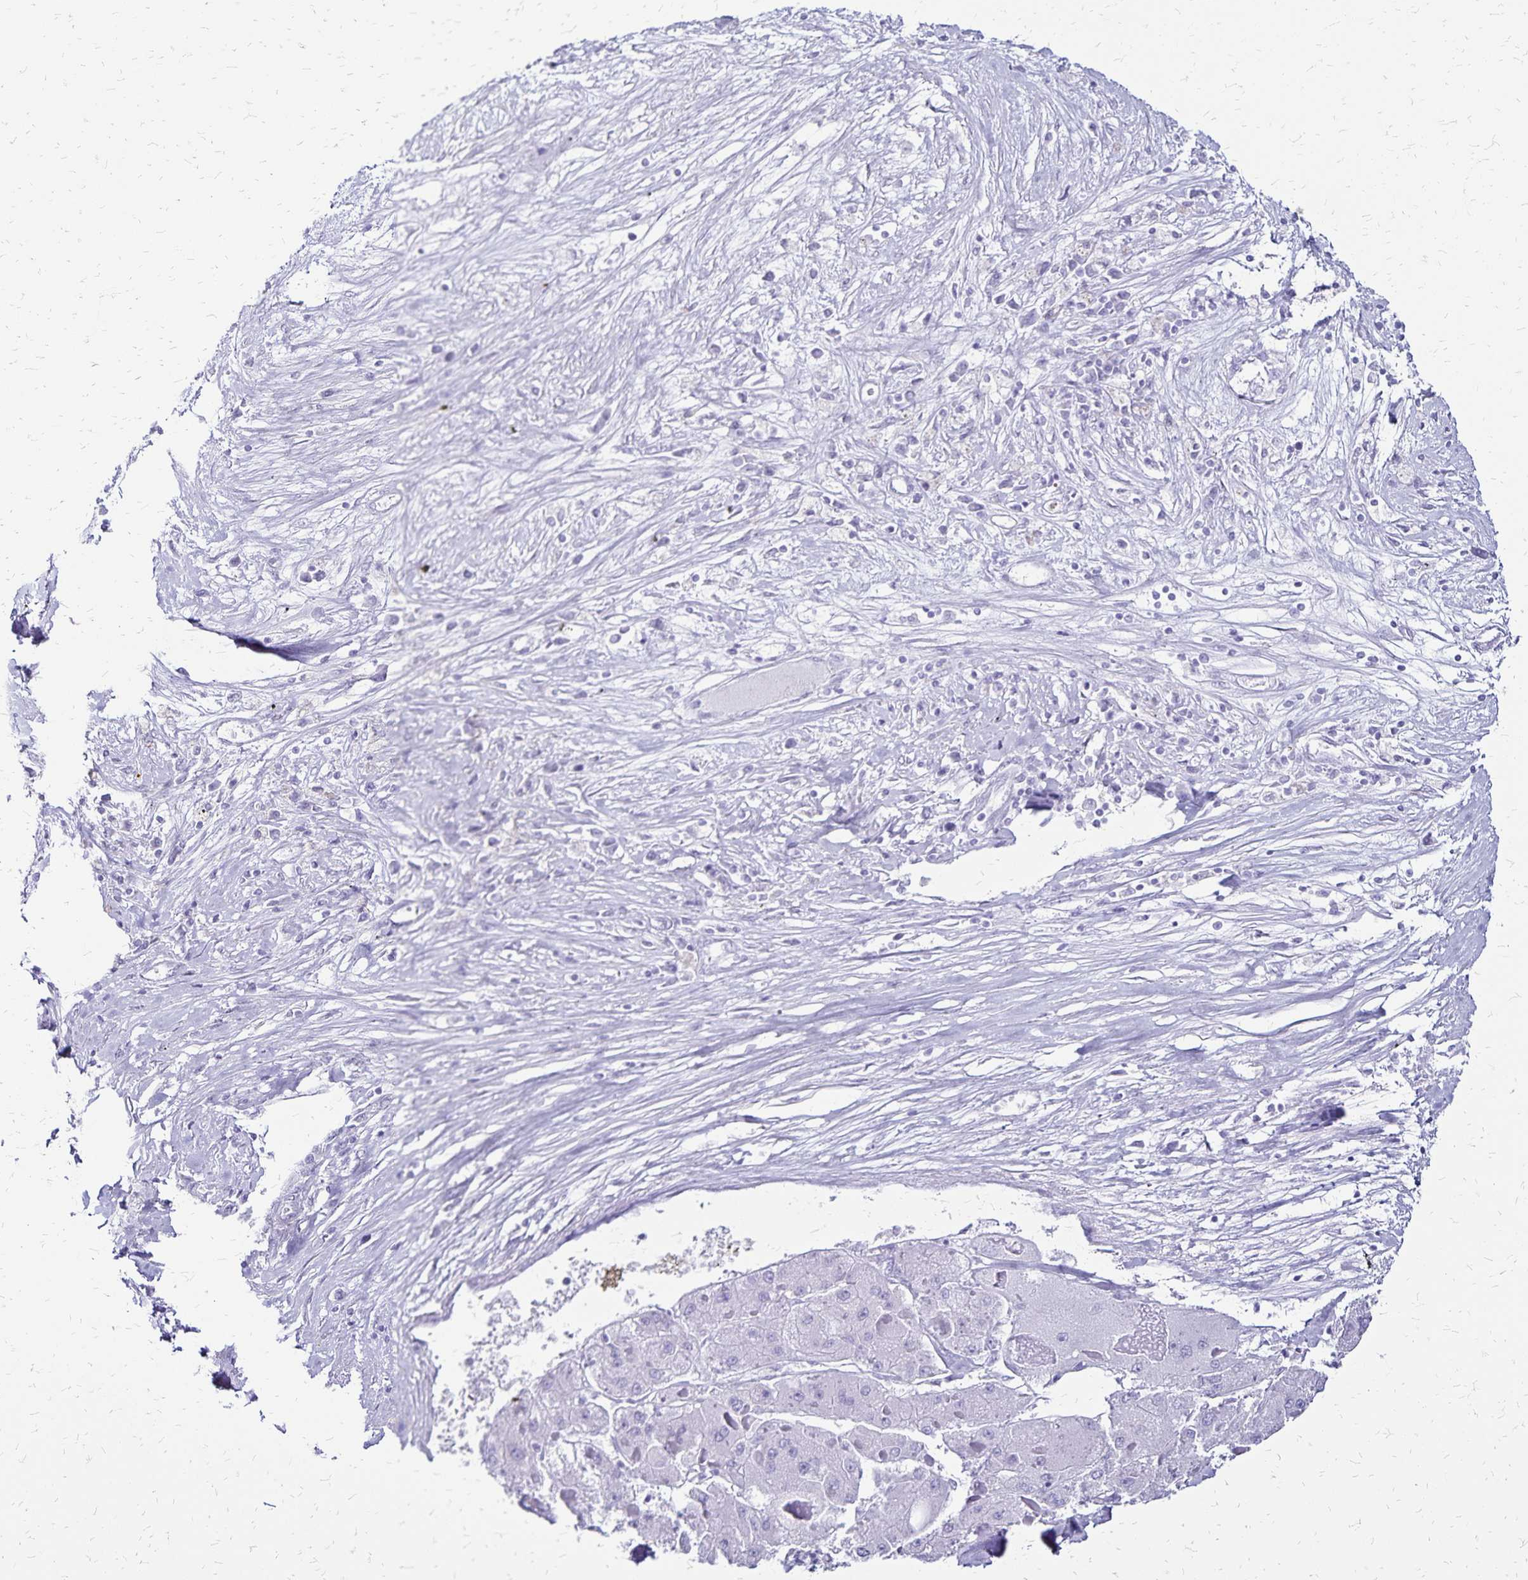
{"staining": {"intensity": "negative", "quantity": "none", "location": "none"}, "tissue": "liver cancer", "cell_type": "Tumor cells", "image_type": "cancer", "snomed": [{"axis": "morphology", "description": "Carcinoma, Hepatocellular, NOS"}, {"axis": "topography", "description": "Liver"}], "caption": "The micrograph shows no significant staining in tumor cells of liver hepatocellular carcinoma.", "gene": "LIN28B", "patient": {"sex": "female", "age": 73}}